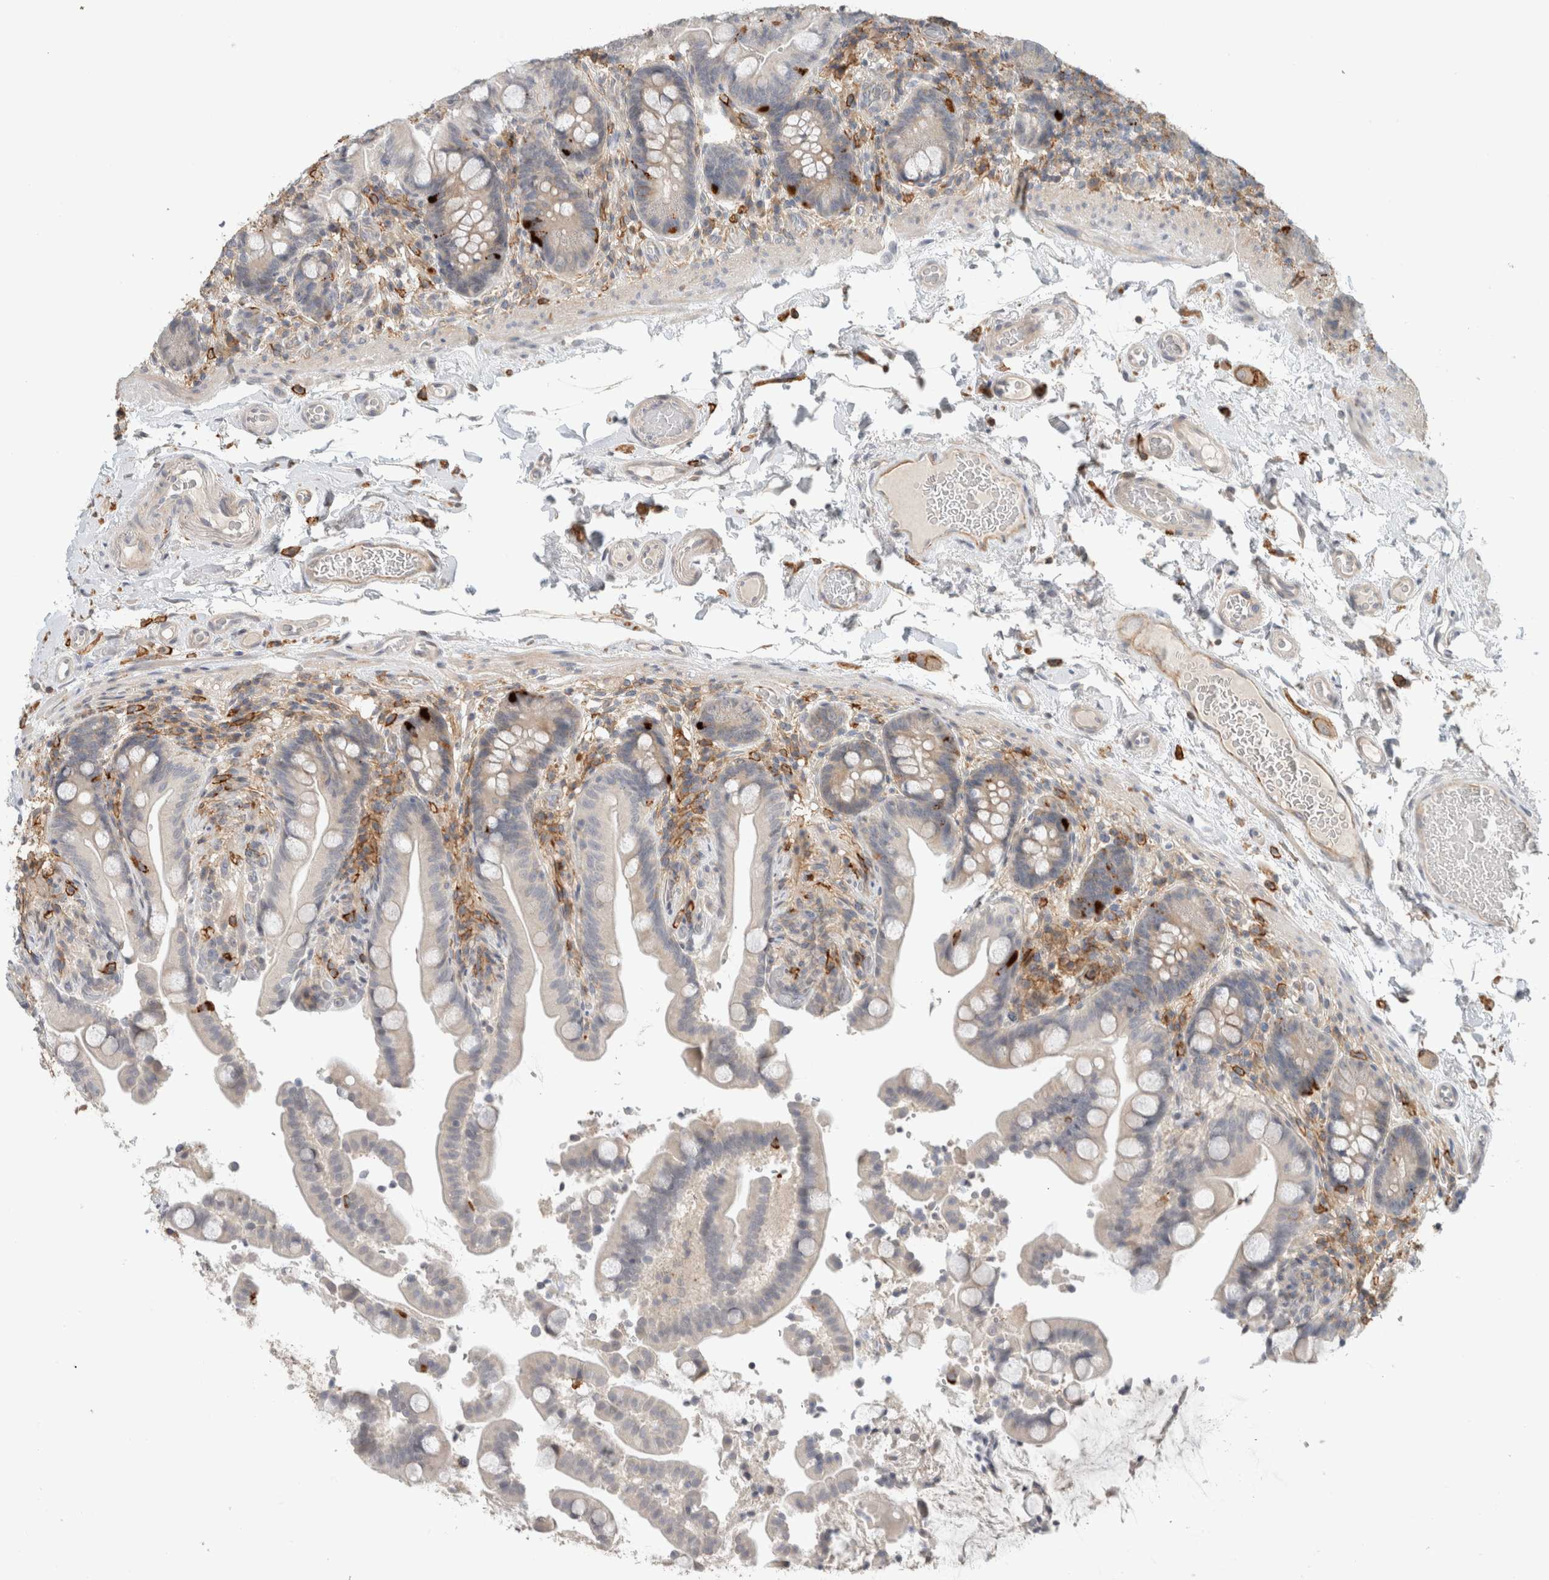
{"staining": {"intensity": "weak", "quantity": ">75%", "location": "cytoplasmic/membranous"}, "tissue": "colon", "cell_type": "Endothelial cells", "image_type": "normal", "snomed": [{"axis": "morphology", "description": "Normal tissue, NOS"}, {"axis": "topography", "description": "Smooth muscle"}, {"axis": "topography", "description": "Colon"}], "caption": "Human colon stained with a brown dye displays weak cytoplasmic/membranous positive expression in approximately >75% of endothelial cells.", "gene": "ERCC6L2", "patient": {"sex": "male", "age": 73}}